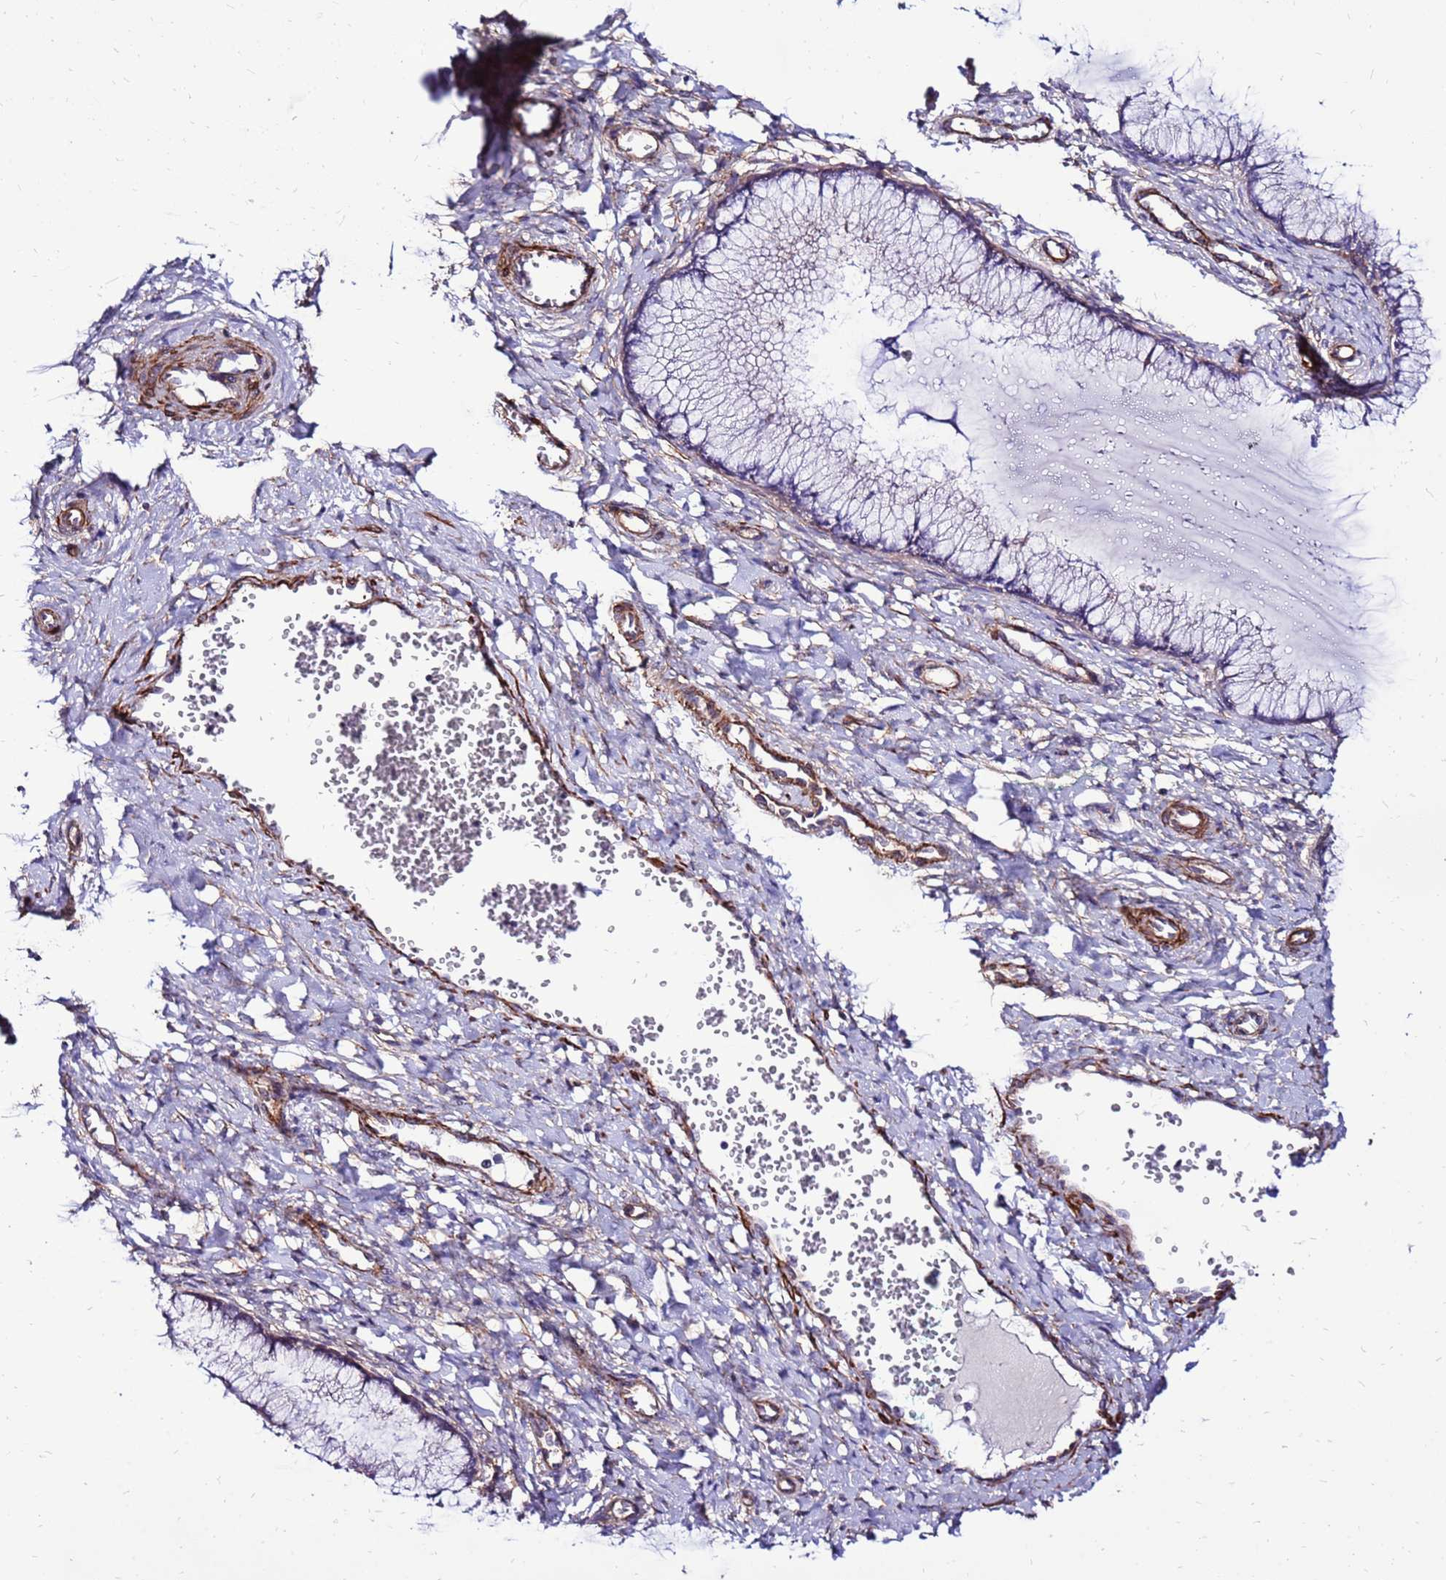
{"staining": {"intensity": "negative", "quantity": "none", "location": "none"}, "tissue": "cervix", "cell_type": "Glandular cells", "image_type": "normal", "snomed": [{"axis": "morphology", "description": "Normal tissue, NOS"}, {"axis": "morphology", "description": "Adenocarcinoma, NOS"}, {"axis": "topography", "description": "Cervix"}], "caption": "Micrograph shows no protein expression in glandular cells of unremarkable cervix.", "gene": "EI24", "patient": {"sex": "female", "age": 29}}